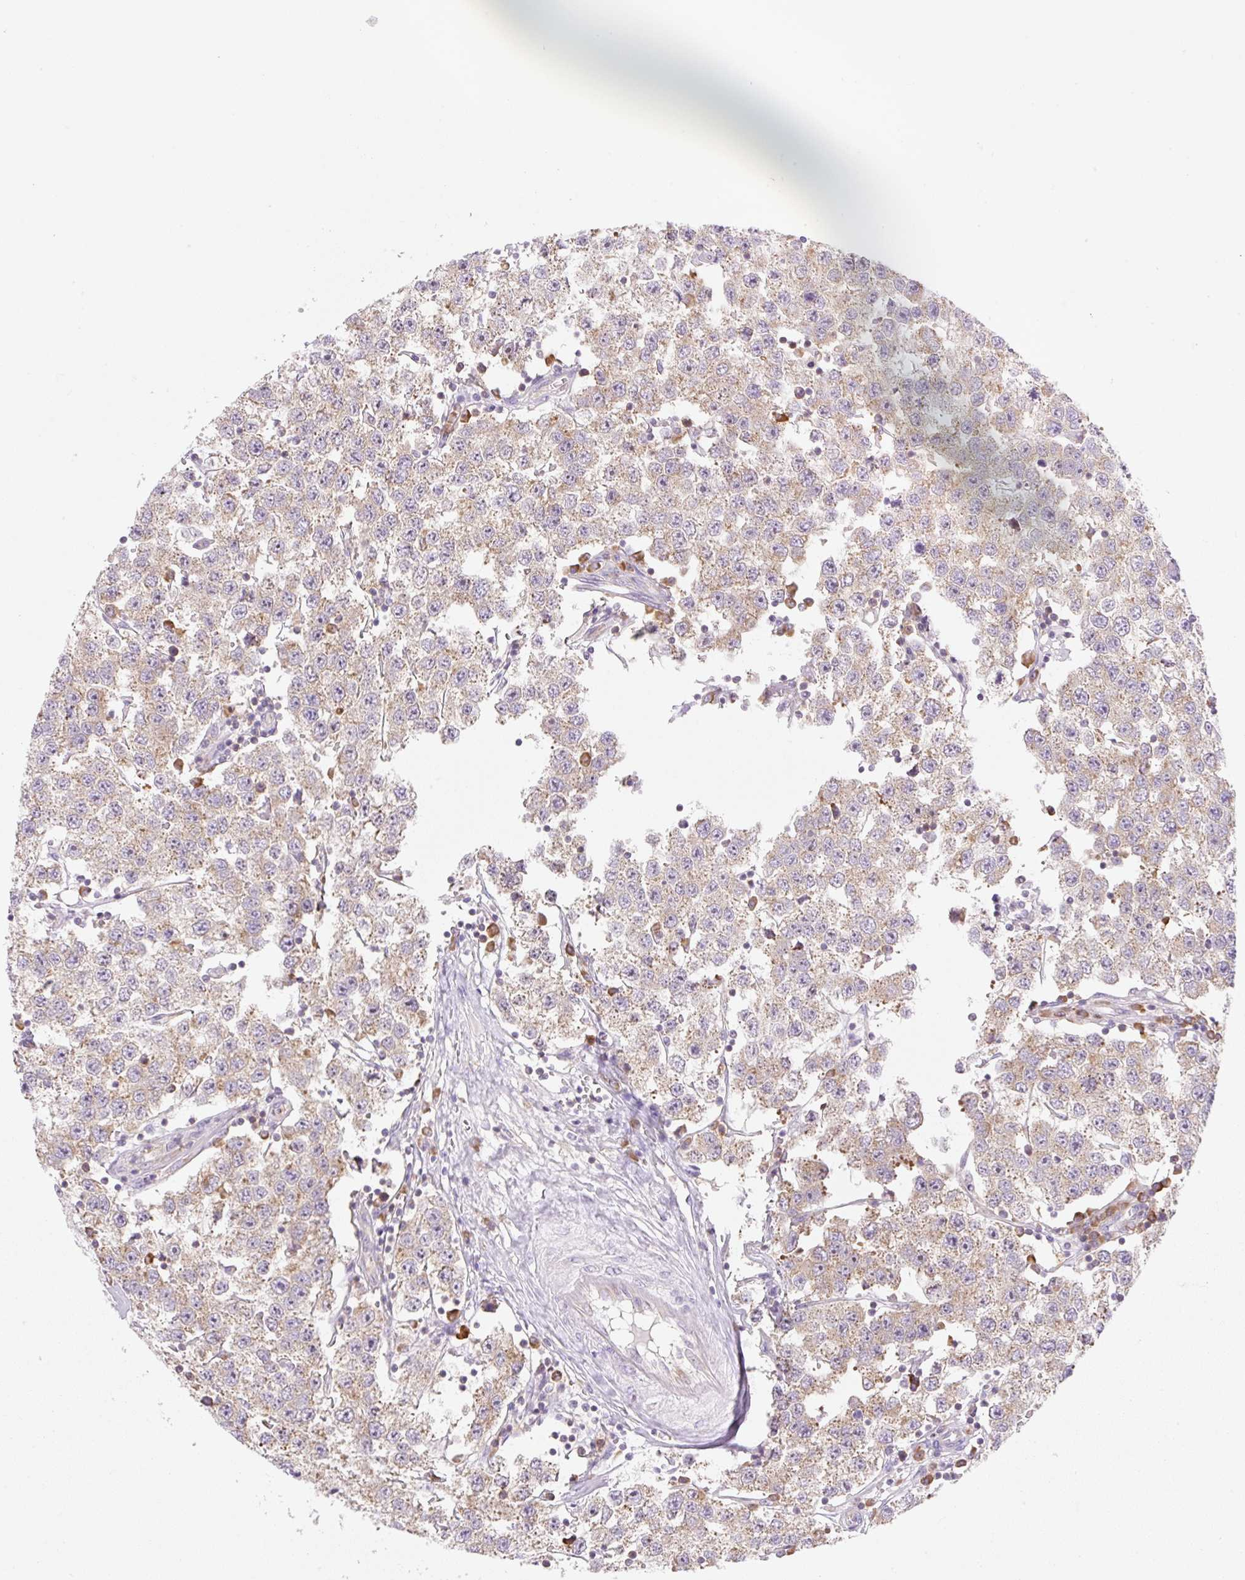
{"staining": {"intensity": "weak", "quantity": "25%-75%", "location": "cytoplasmic/membranous"}, "tissue": "testis cancer", "cell_type": "Tumor cells", "image_type": "cancer", "snomed": [{"axis": "morphology", "description": "Seminoma, NOS"}, {"axis": "topography", "description": "Testis"}], "caption": "This micrograph displays seminoma (testis) stained with immunohistochemistry to label a protein in brown. The cytoplasmic/membranous of tumor cells show weak positivity for the protein. Nuclei are counter-stained blue.", "gene": "RPL18A", "patient": {"sex": "male", "age": 34}}